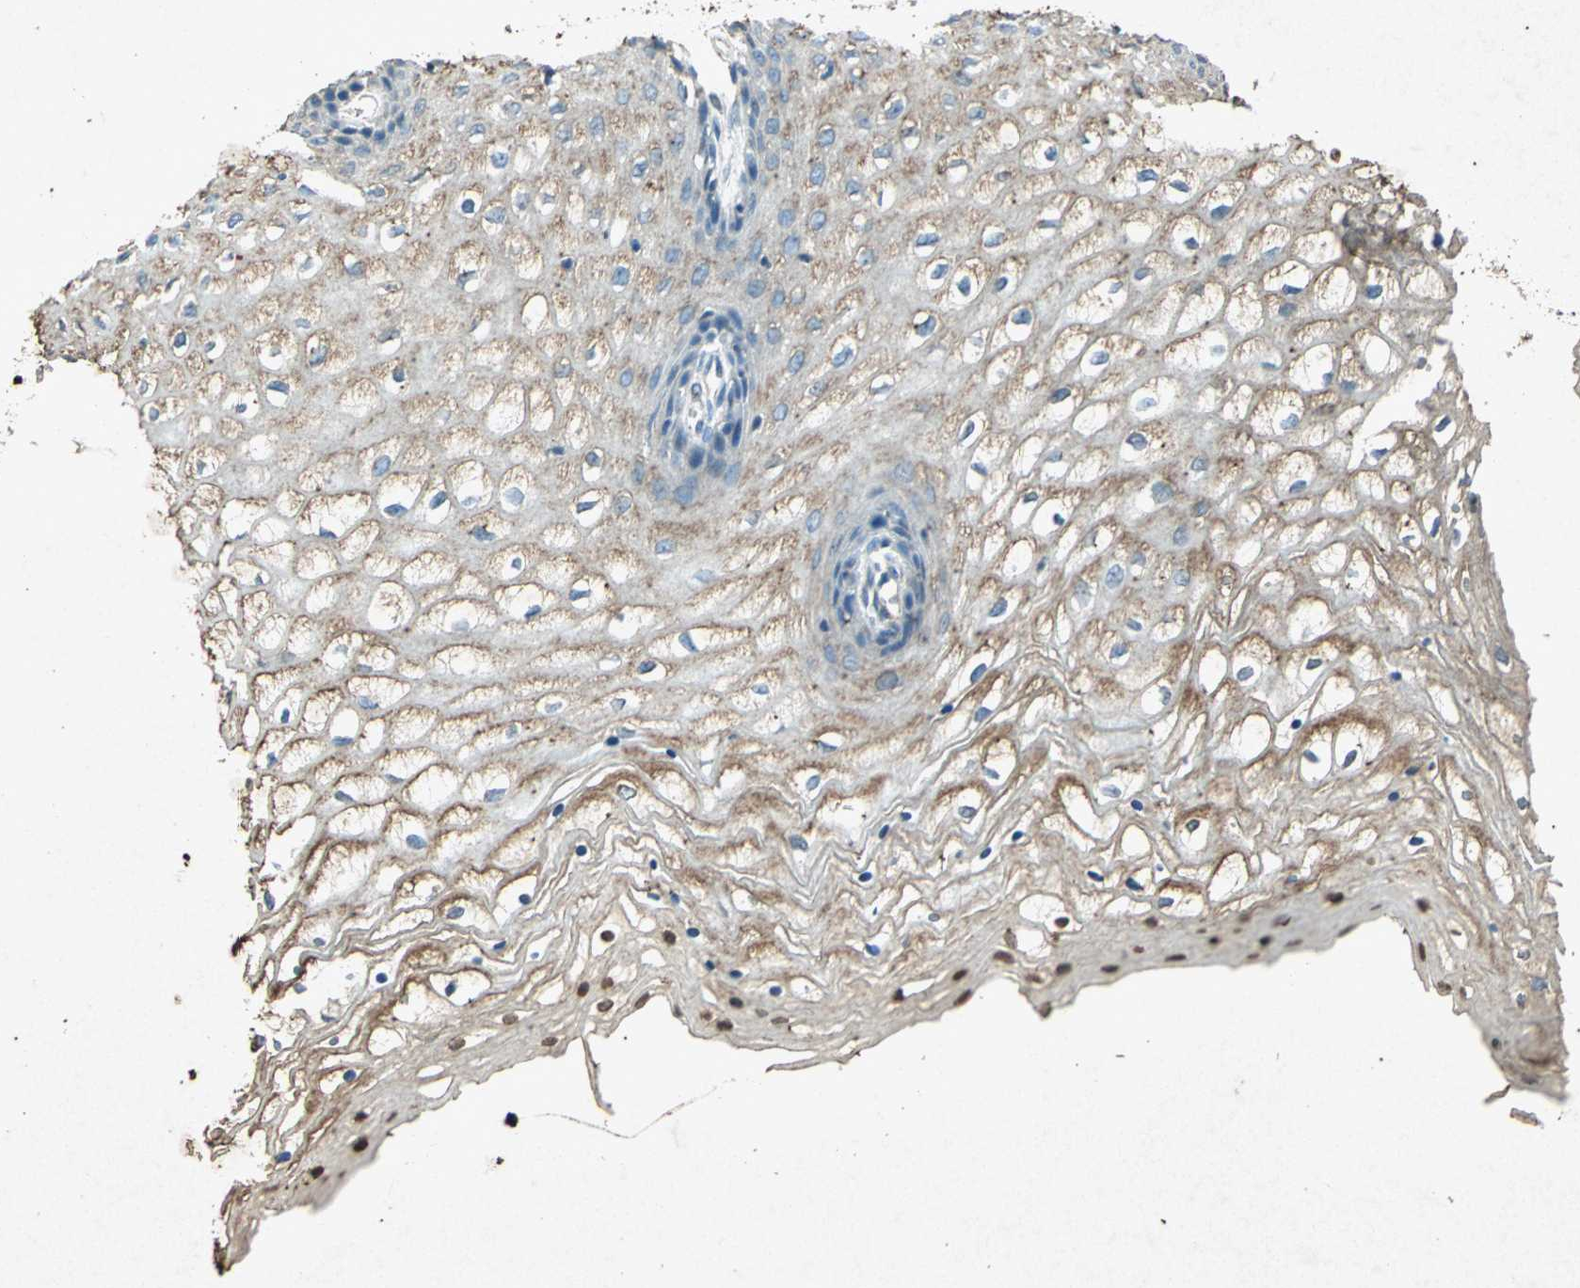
{"staining": {"intensity": "weak", "quantity": "25%-75%", "location": "cytoplasmic/membranous"}, "tissue": "vagina", "cell_type": "Squamous epithelial cells", "image_type": "normal", "snomed": [{"axis": "morphology", "description": "Normal tissue, NOS"}, {"axis": "topography", "description": "Vagina"}], "caption": "Brown immunohistochemical staining in normal human vagina displays weak cytoplasmic/membranous staining in approximately 25%-75% of squamous epithelial cells.", "gene": "PSEN1", "patient": {"sex": "female", "age": 34}}